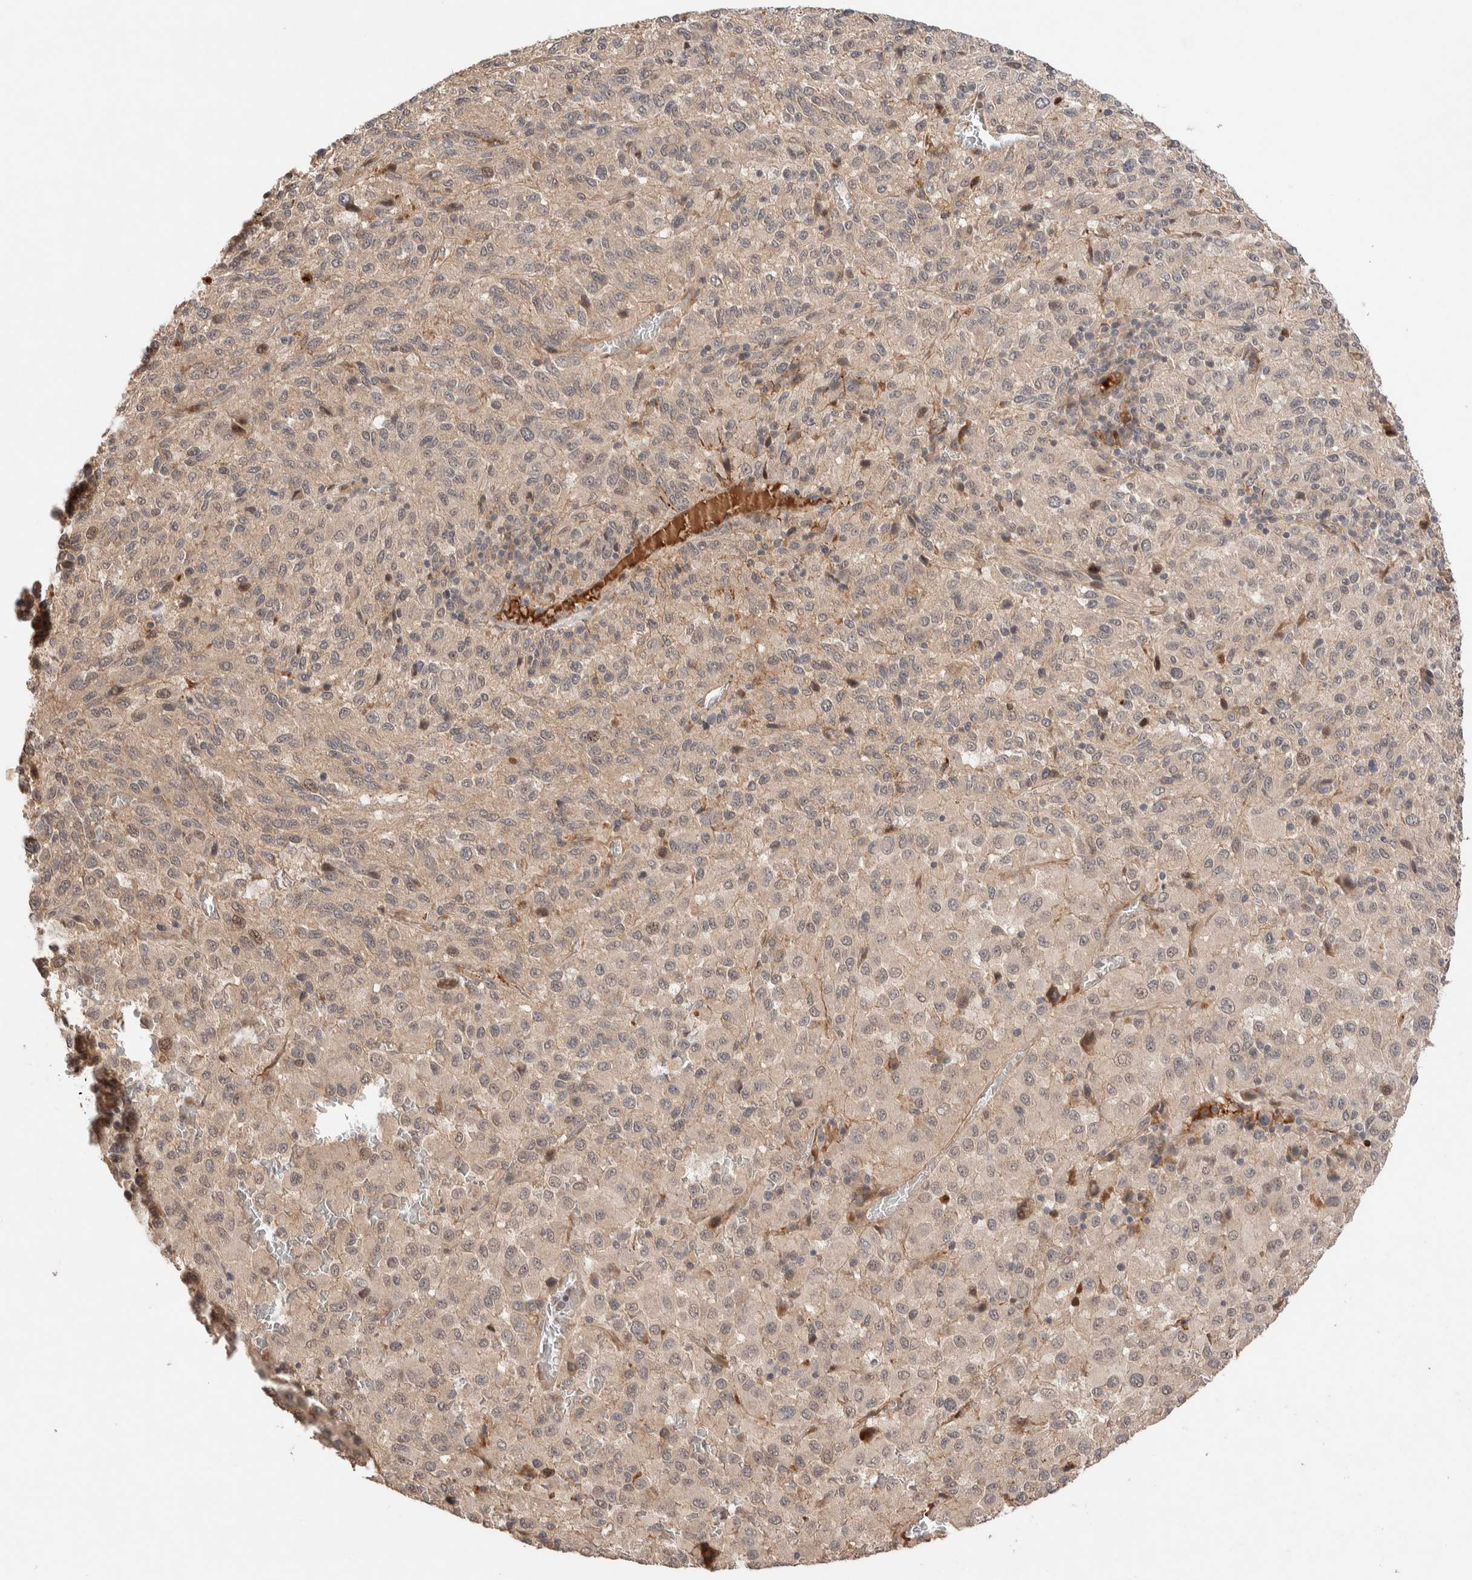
{"staining": {"intensity": "weak", "quantity": ">75%", "location": "cytoplasmic/membranous"}, "tissue": "melanoma", "cell_type": "Tumor cells", "image_type": "cancer", "snomed": [{"axis": "morphology", "description": "Malignant melanoma, Metastatic site"}, {"axis": "topography", "description": "Lung"}], "caption": "IHC micrograph of human melanoma stained for a protein (brown), which displays low levels of weak cytoplasmic/membranous expression in approximately >75% of tumor cells.", "gene": "CASK", "patient": {"sex": "male", "age": 64}}